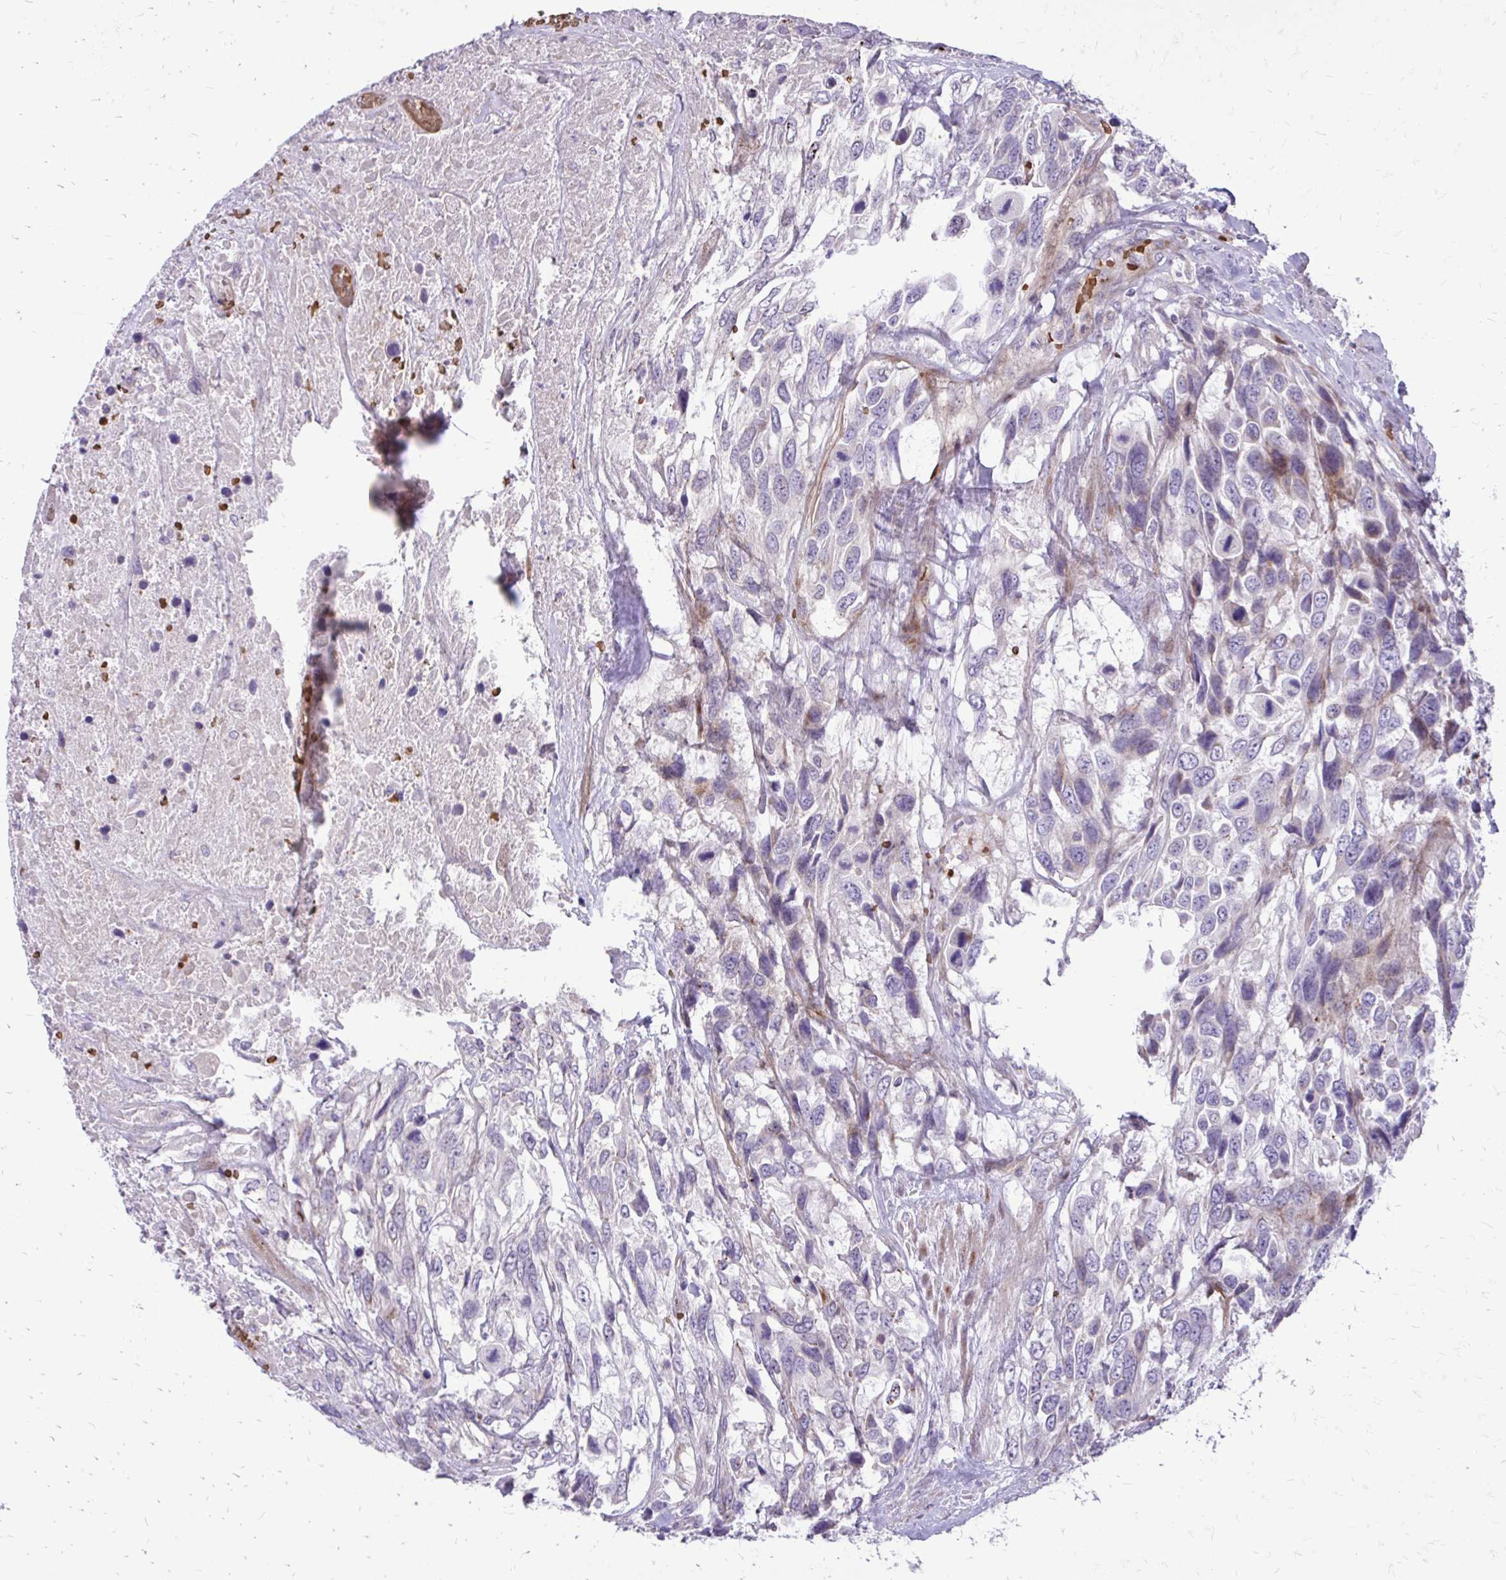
{"staining": {"intensity": "negative", "quantity": "none", "location": "none"}, "tissue": "urothelial cancer", "cell_type": "Tumor cells", "image_type": "cancer", "snomed": [{"axis": "morphology", "description": "Urothelial carcinoma, High grade"}, {"axis": "topography", "description": "Urinary bladder"}], "caption": "This micrograph is of high-grade urothelial carcinoma stained with IHC to label a protein in brown with the nuclei are counter-stained blue. There is no expression in tumor cells. The staining was performed using DAB to visualize the protein expression in brown, while the nuclei were stained in blue with hematoxylin (Magnification: 20x).", "gene": "FUNDC2", "patient": {"sex": "female", "age": 70}}